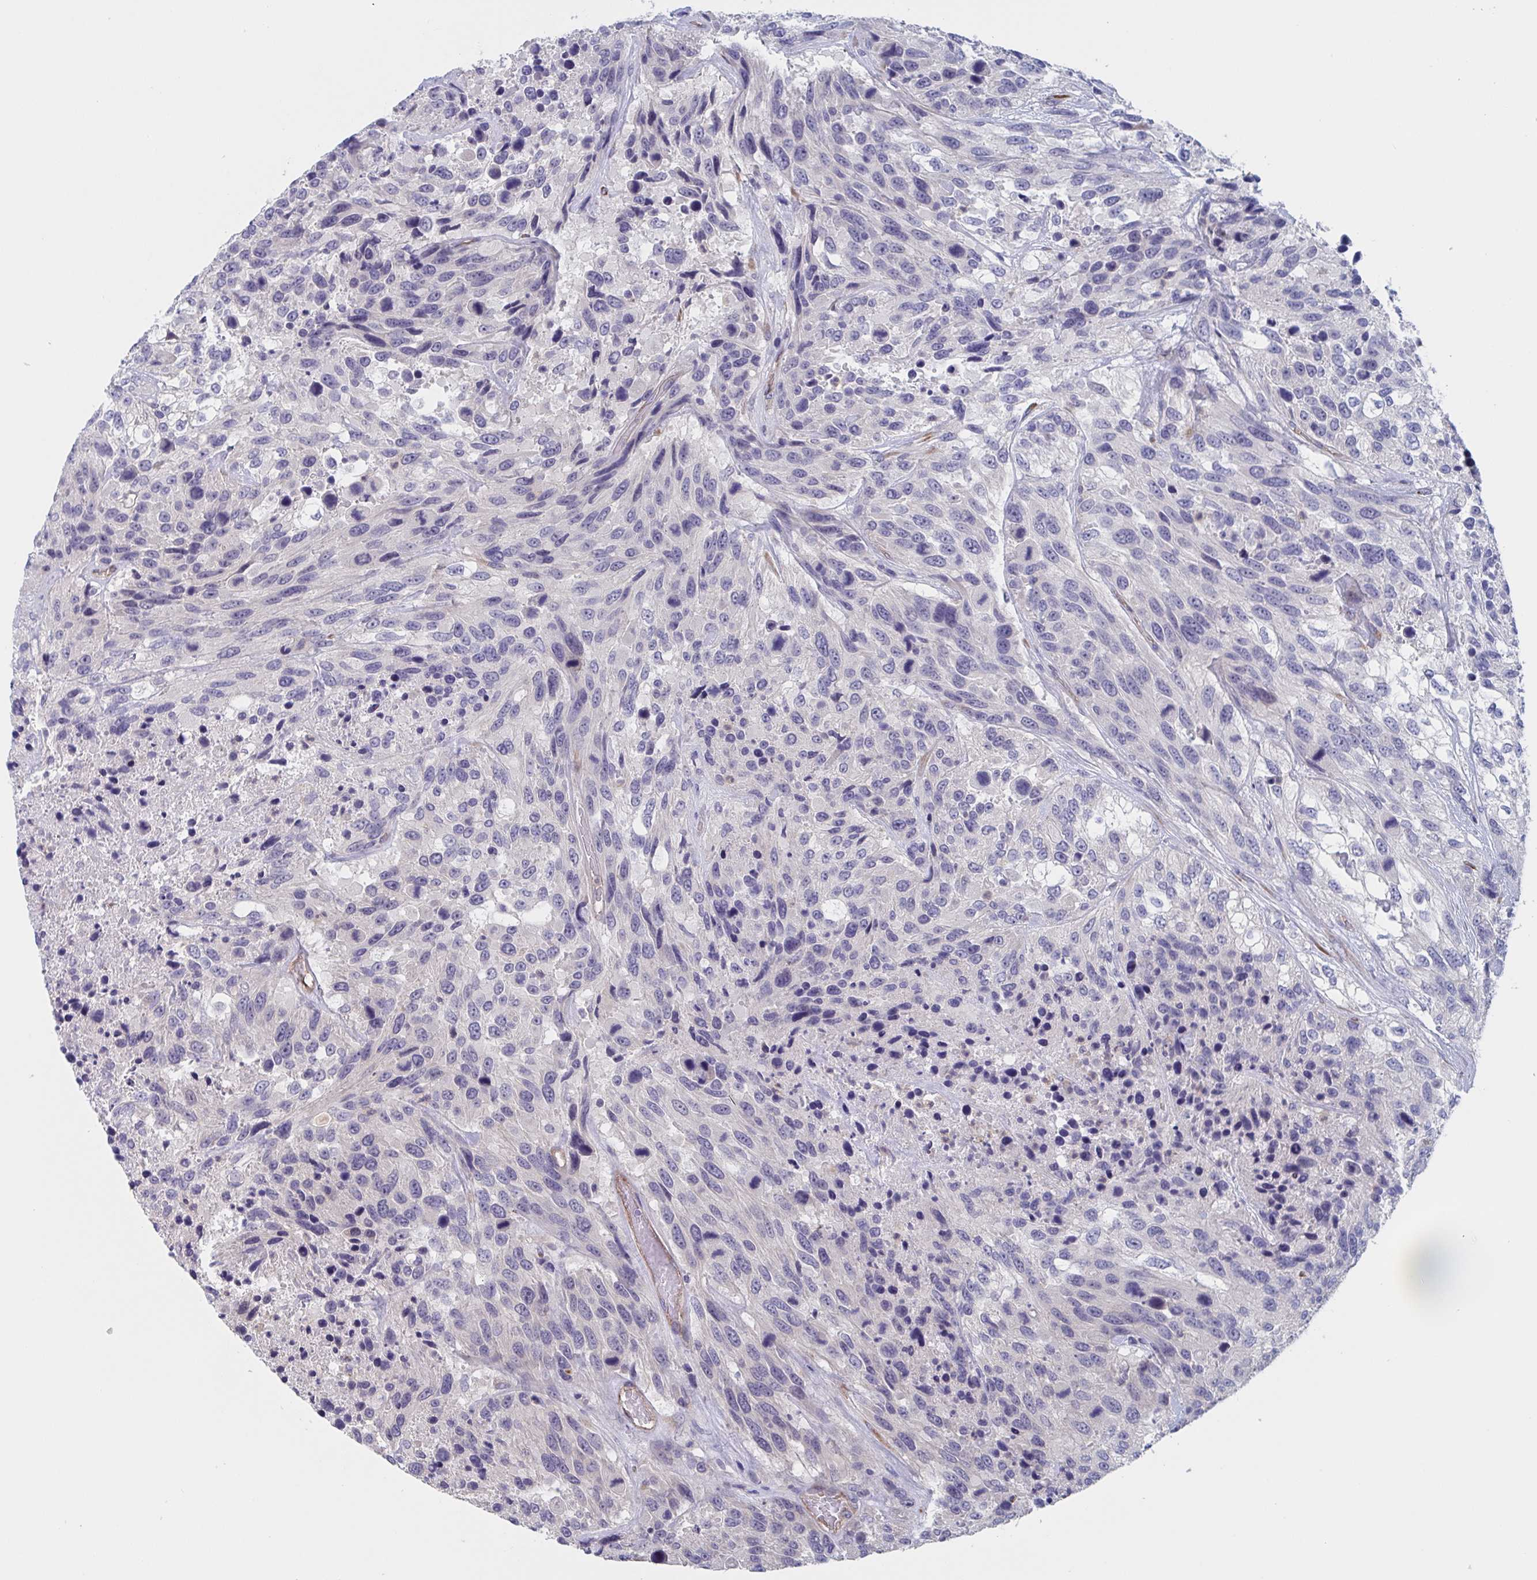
{"staining": {"intensity": "negative", "quantity": "none", "location": "none"}, "tissue": "urothelial cancer", "cell_type": "Tumor cells", "image_type": "cancer", "snomed": [{"axis": "morphology", "description": "Urothelial carcinoma, High grade"}, {"axis": "topography", "description": "Urinary bladder"}], "caption": "Tumor cells are negative for protein expression in human urothelial carcinoma (high-grade).", "gene": "ST14", "patient": {"sex": "female", "age": 70}}